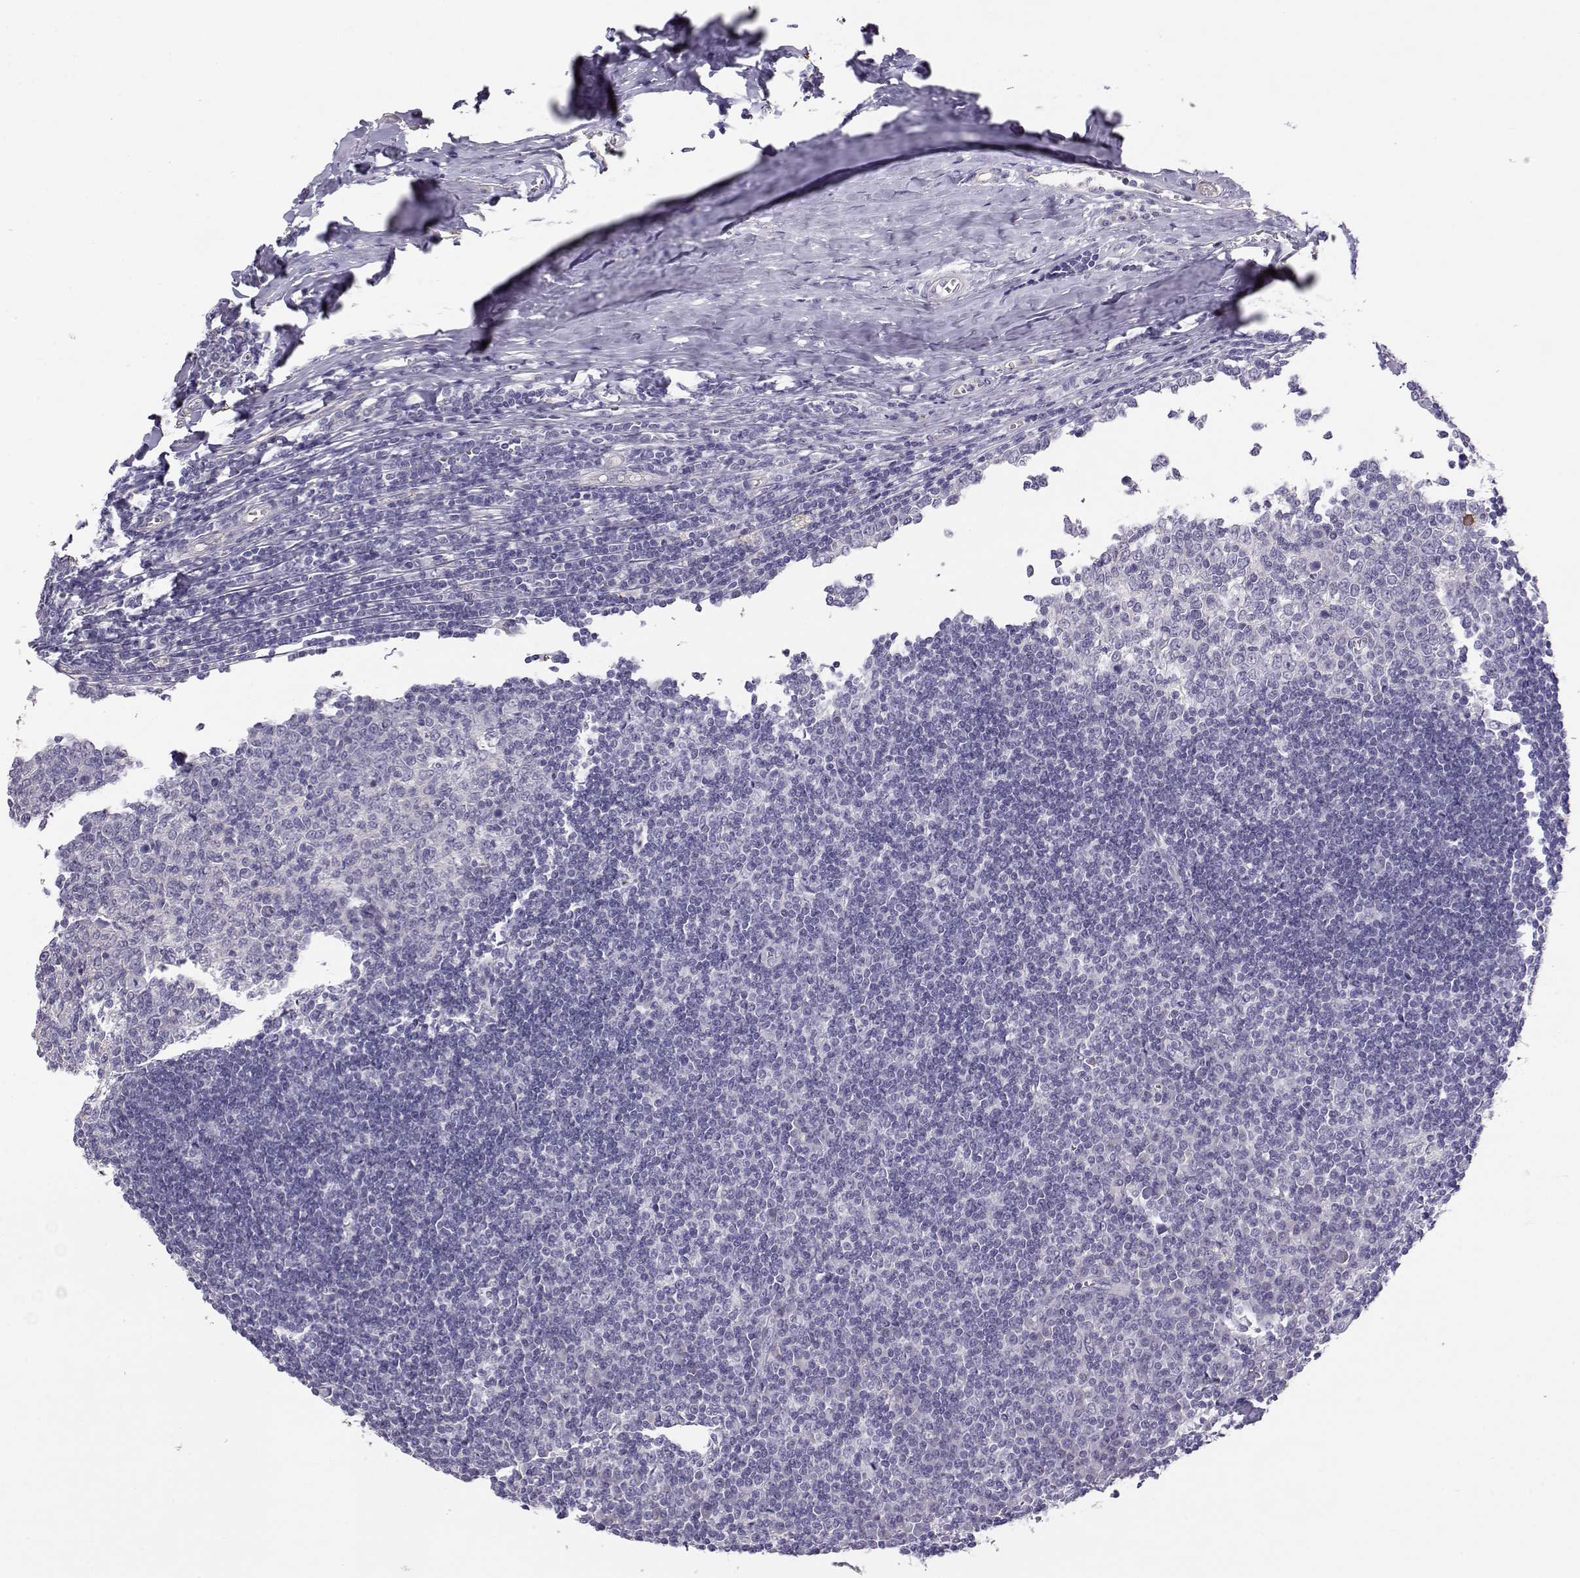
{"staining": {"intensity": "negative", "quantity": "none", "location": "none"}, "tissue": "tonsil", "cell_type": "Germinal center cells", "image_type": "normal", "snomed": [{"axis": "morphology", "description": "Normal tissue, NOS"}, {"axis": "topography", "description": "Tonsil"}], "caption": "IHC image of normal tonsil: human tonsil stained with DAB exhibits no significant protein positivity in germinal center cells.", "gene": "ENDOU", "patient": {"sex": "female", "age": 12}}